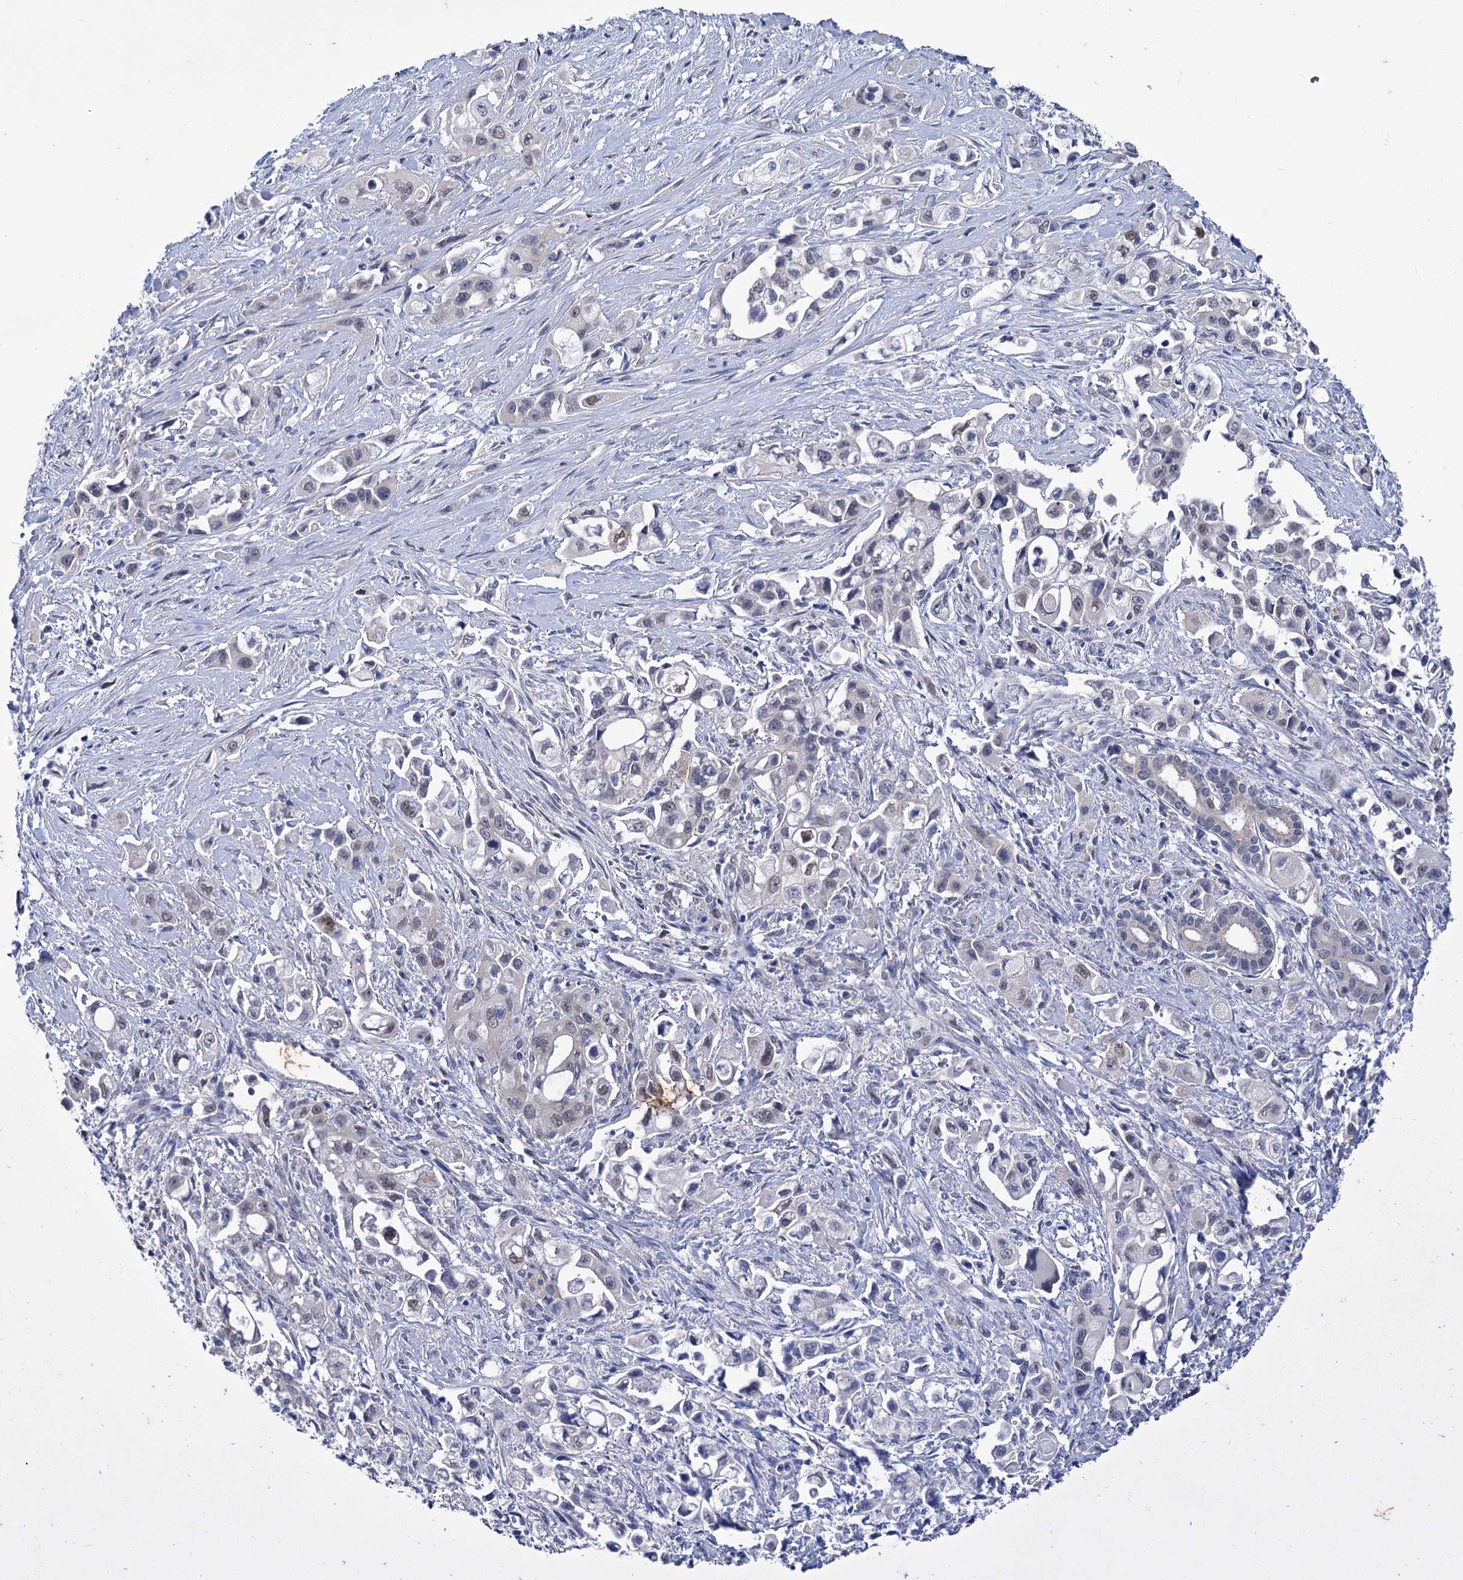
{"staining": {"intensity": "weak", "quantity": "<25%", "location": "nuclear"}, "tissue": "pancreatic cancer", "cell_type": "Tumor cells", "image_type": "cancer", "snomed": [{"axis": "morphology", "description": "Adenocarcinoma, NOS"}, {"axis": "topography", "description": "Pancreas"}], "caption": "Protein analysis of pancreatic adenocarcinoma reveals no significant expression in tumor cells.", "gene": "MID1IP1", "patient": {"sex": "female", "age": 66}}